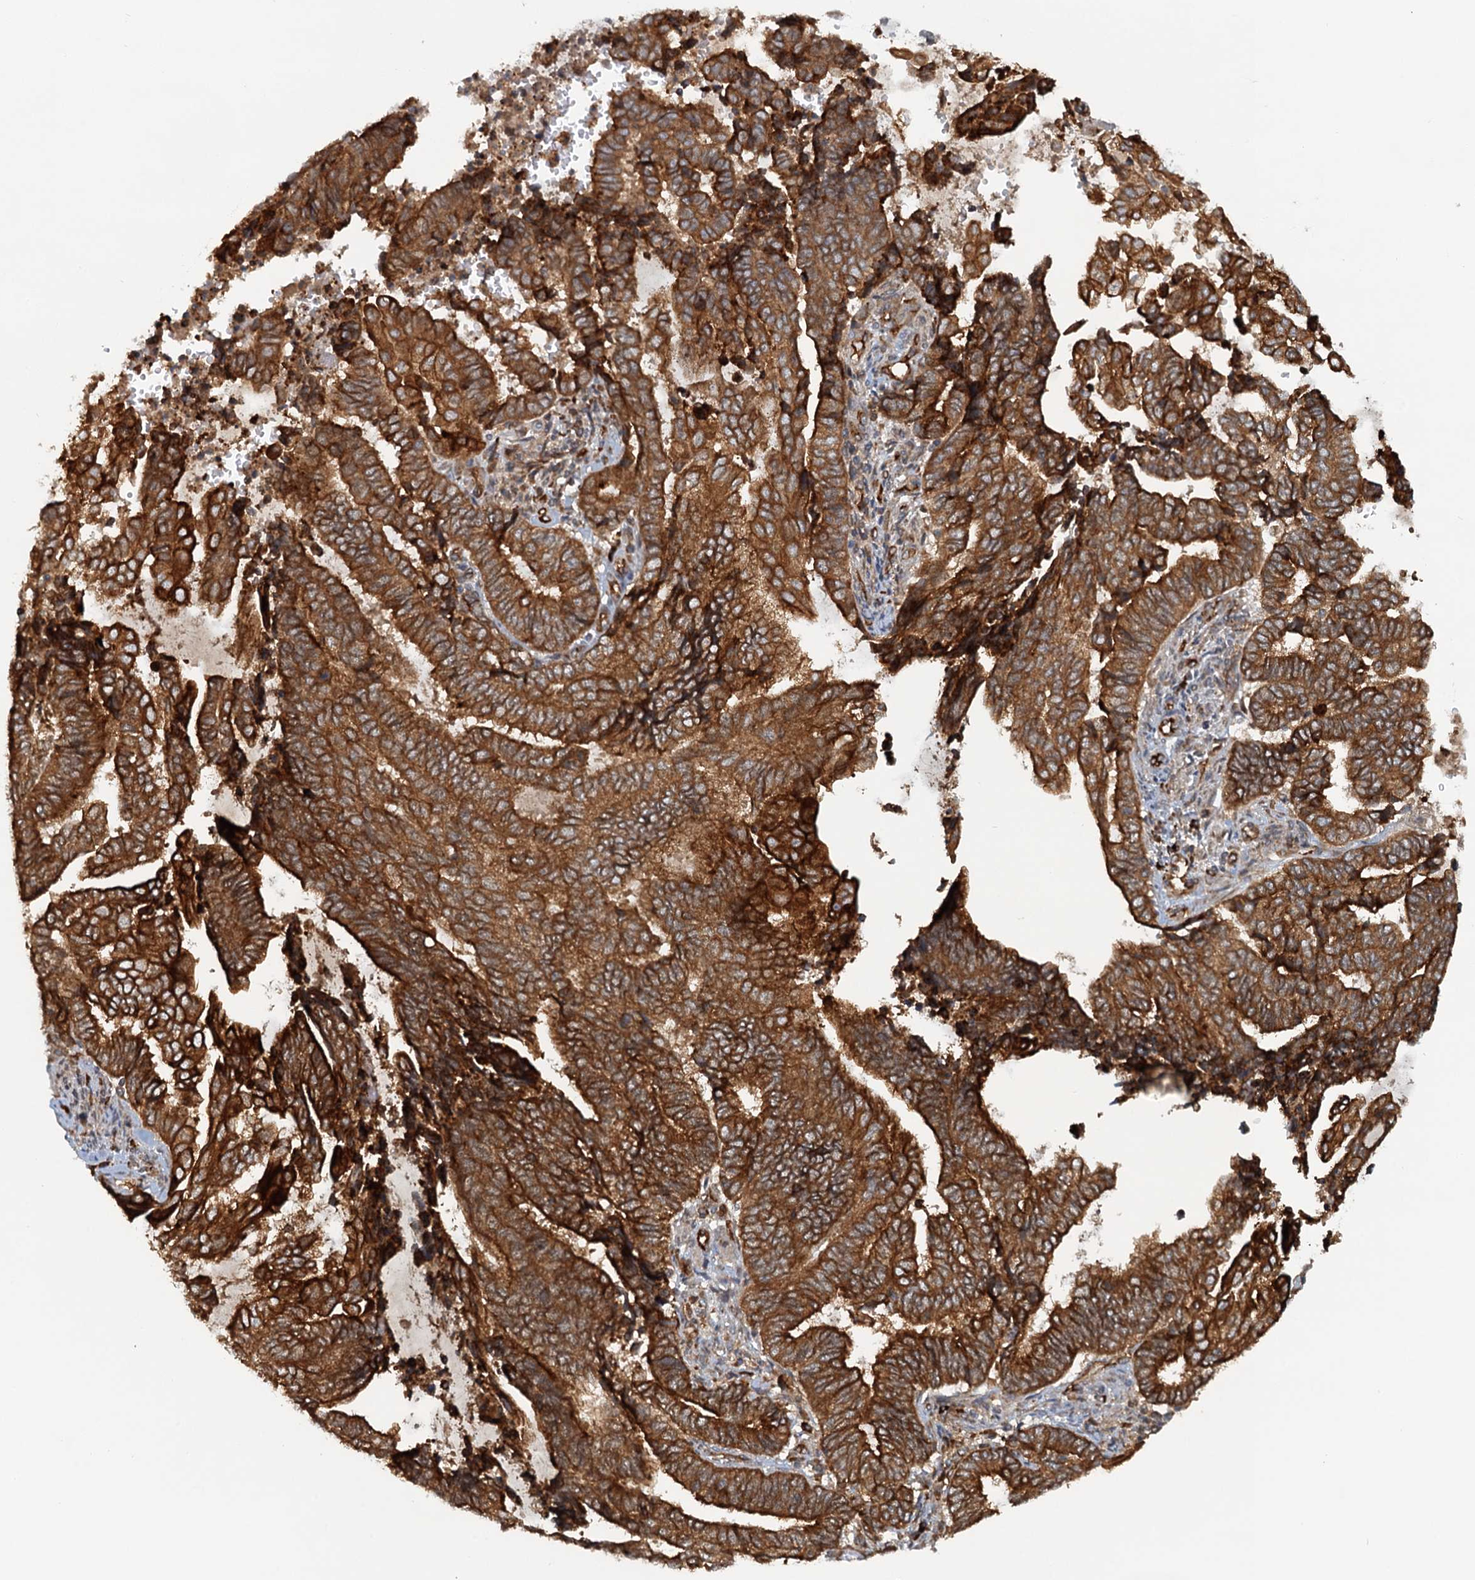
{"staining": {"intensity": "strong", "quantity": ">75%", "location": "cytoplasmic/membranous"}, "tissue": "endometrial cancer", "cell_type": "Tumor cells", "image_type": "cancer", "snomed": [{"axis": "morphology", "description": "Adenocarcinoma, NOS"}, {"axis": "topography", "description": "Uterus"}, {"axis": "topography", "description": "Endometrium"}], "caption": "The image shows a brown stain indicating the presence of a protein in the cytoplasmic/membranous of tumor cells in endometrial cancer (adenocarcinoma). (DAB (3,3'-diaminobenzidine) = brown stain, brightfield microscopy at high magnification).", "gene": "NIPAL3", "patient": {"sex": "female", "age": 70}}